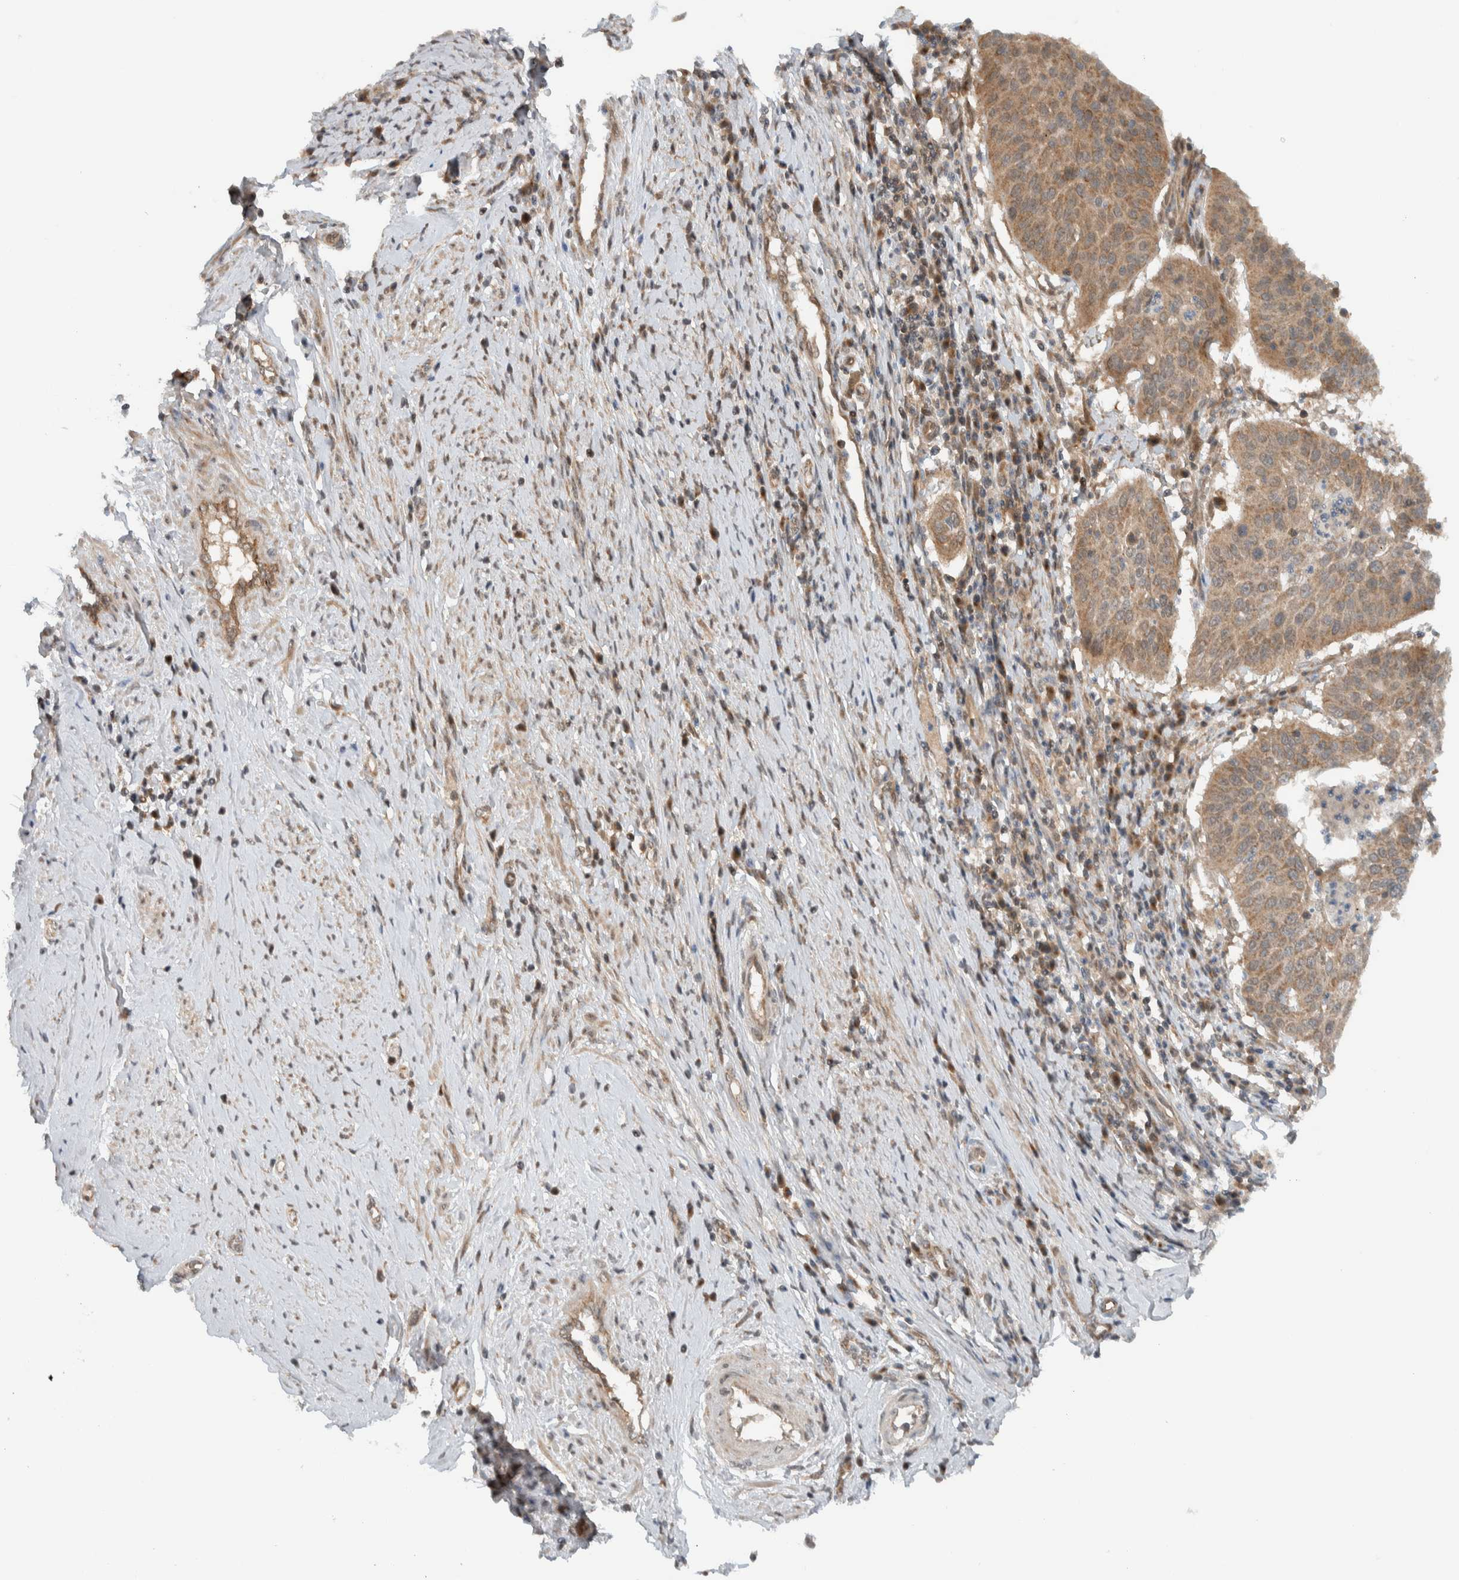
{"staining": {"intensity": "weak", "quantity": ">75%", "location": "cytoplasmic/membranous"}, "tissue": "cervical cancer", "cell_type": "Tumor cells", "image_type": "cancer", "snomed": [{"axis": "morphology", "description": "Normal tissue, NOS"}, {"axis": "morphology", "description": "Squamous cell carcinoma, NOS"}, {"axis": "topography", "description": "Cervix"}], "caption": "A low amount of weak cytoplasmic/membranous staining is appreciated in about >75% of tumor cells in cervical cancer (squamous cell carcinoma) tissue. The staining is performed using DAB (3,3'-diaminobenzidine) brown chromogen to label protein expression. The nuclei are counter-stained blue using hematoxylin.", "gene": "KLHL6", "patient": {"sex": "female", "age": 39}}